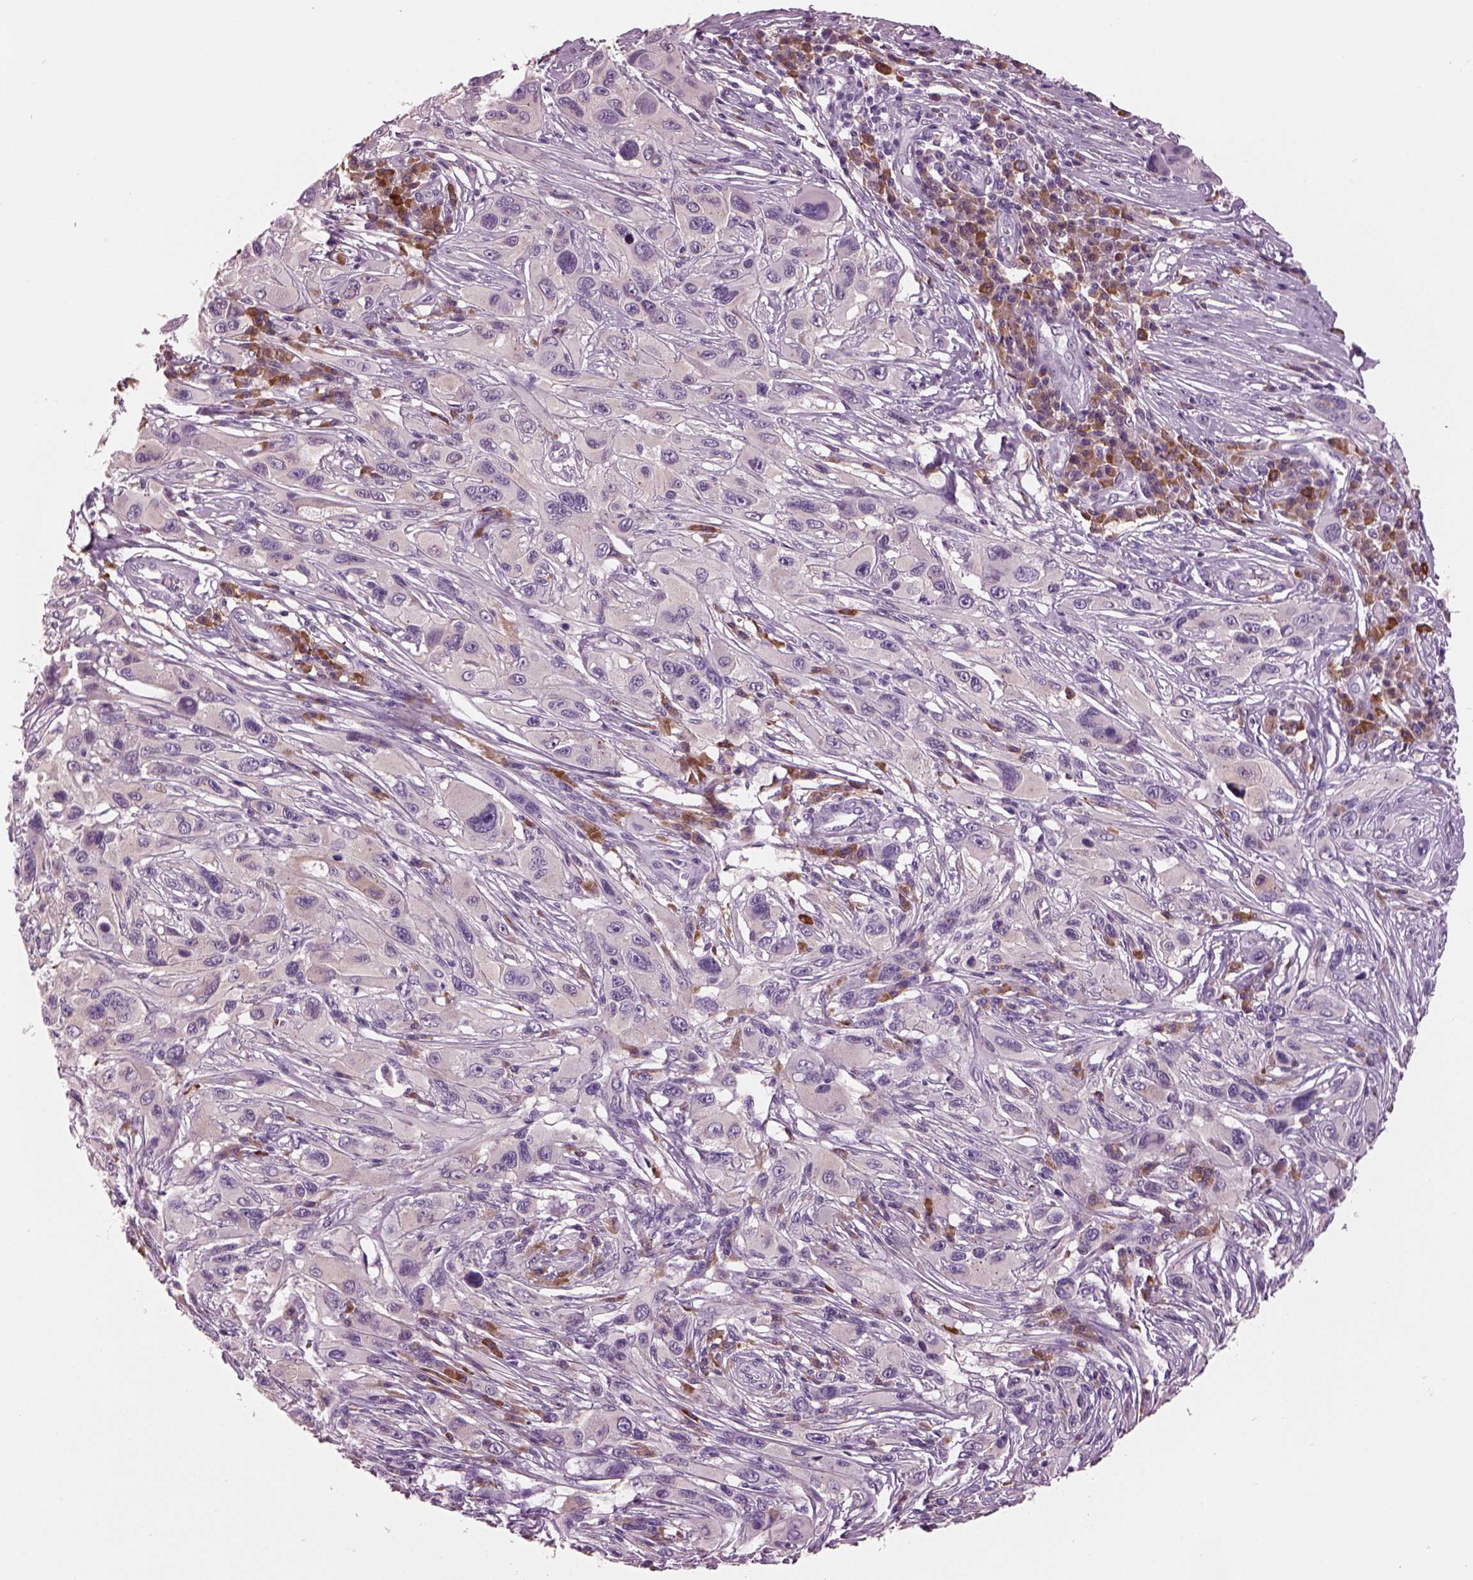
{"staining": {"intensity": "negative", "quantity": "none", "location": "none"}, "tissue": "melanoma", "cell_type": "Tumor cells", "image_type": "cancer", "snomed": [{"axis": "morphology", "description": "Malignant melanoma, NOS"}, {"axis": "topography", "description": "Skin"}], "caption": "Immunohistochemistry image of melanoma stained for a protein (brown), which exhibits no expression in tumor cells.", "gene": "ADGRG5", "patient": {"sex": "male", "age": 53}}